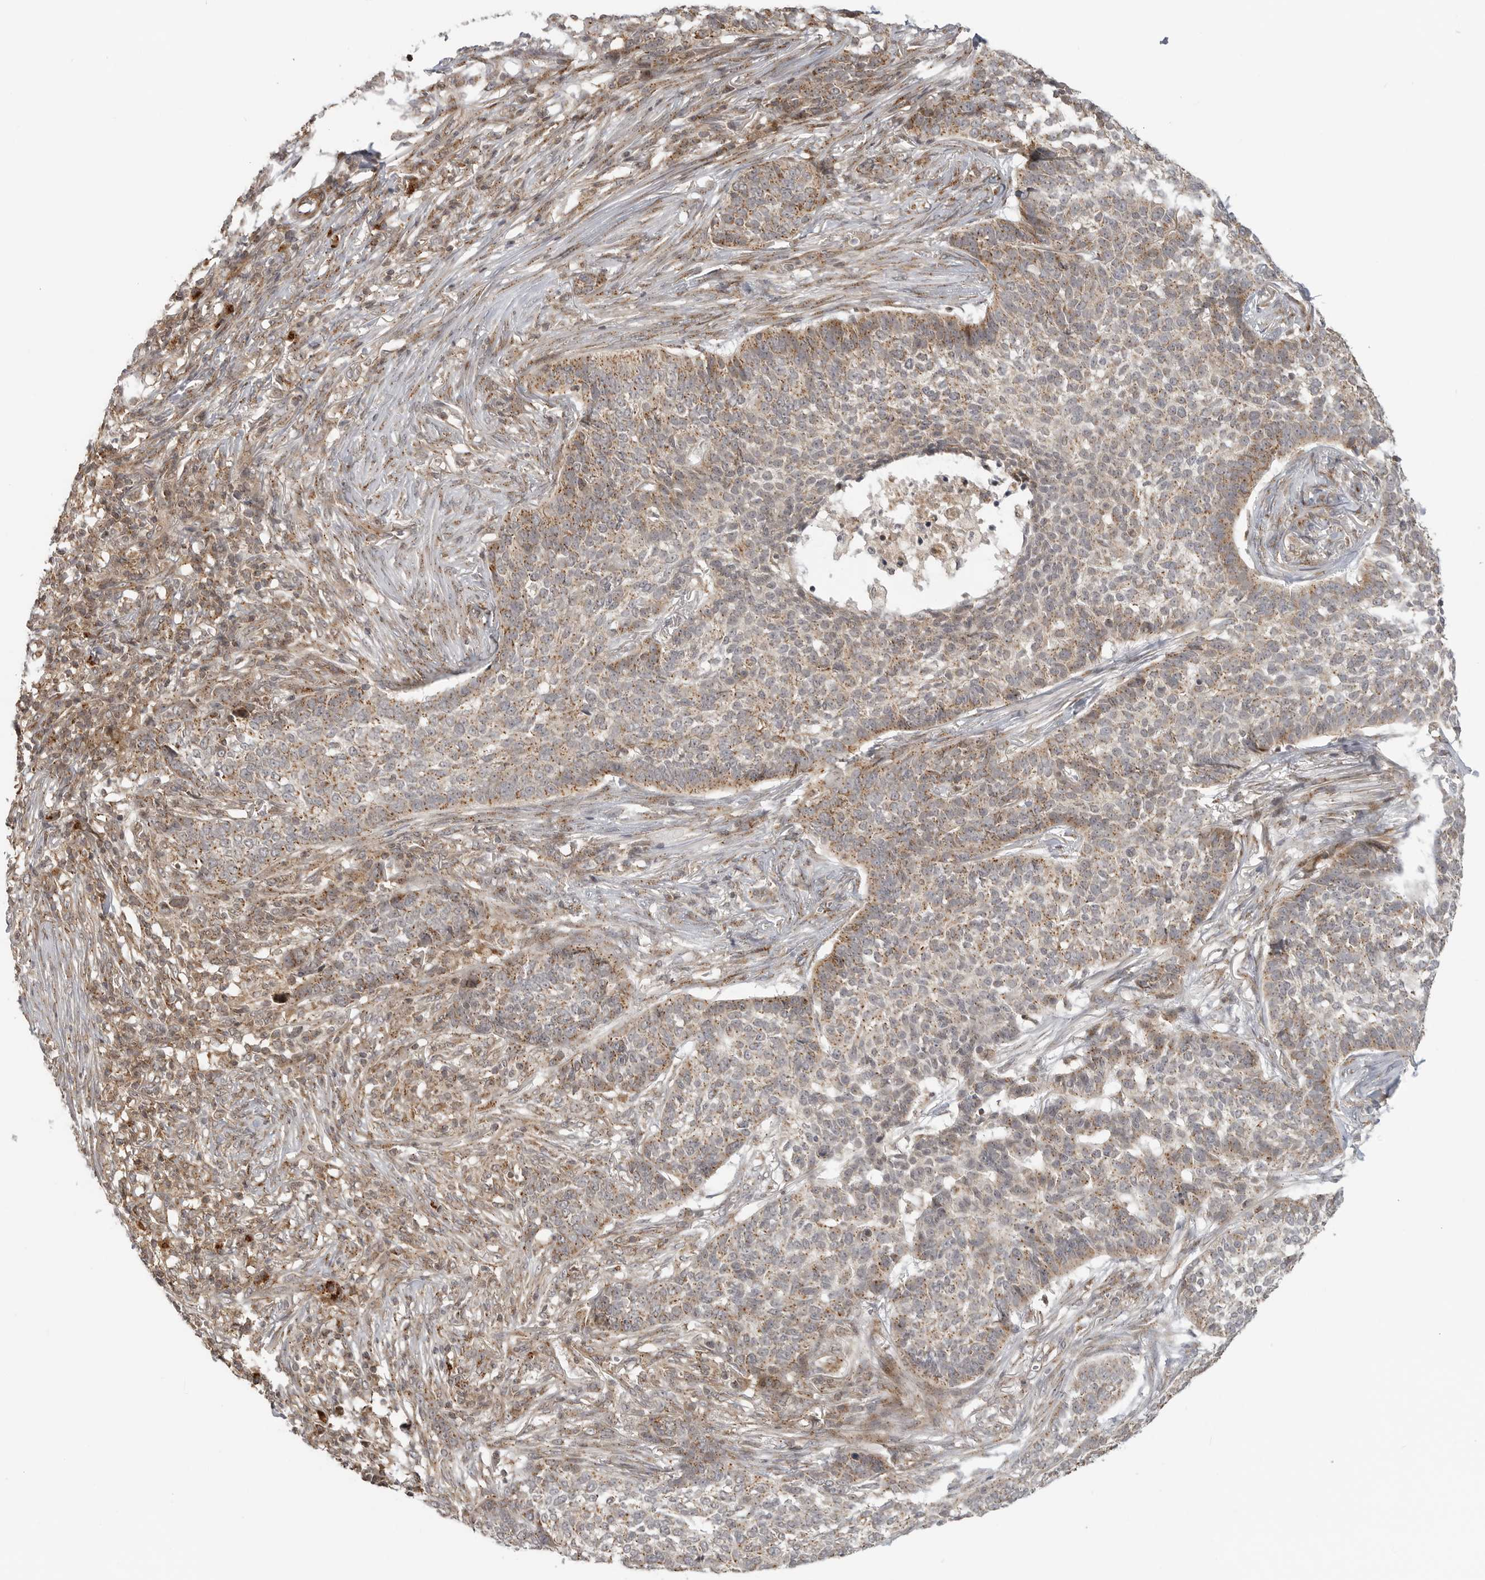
{"staining": {"intensity": "moderate", "quantity": ">75%", "location": "cytoplasmic/membranous"}, "tissue": "skin cancer", "cell_type": "Tumor cells", "image_type": "cancer", "snomed": [{"axis": "morphology", "description": "Basal cell carcinoma"}, {"axis": "topography", "description": "Skin"}], "caption": "Immunohistochemistry (IHC) photomicrograph of neoplastic tissue: skin basal cell carcinoma stained using IHC displays medium levels of moderate protein expression localized specifically in the cytoplasmic/membranous of tumor cells, appearing as a cytoplasmic/membranous brown color.", "gene": "COPA", "patient": {"sex": "male", "age": 85}}